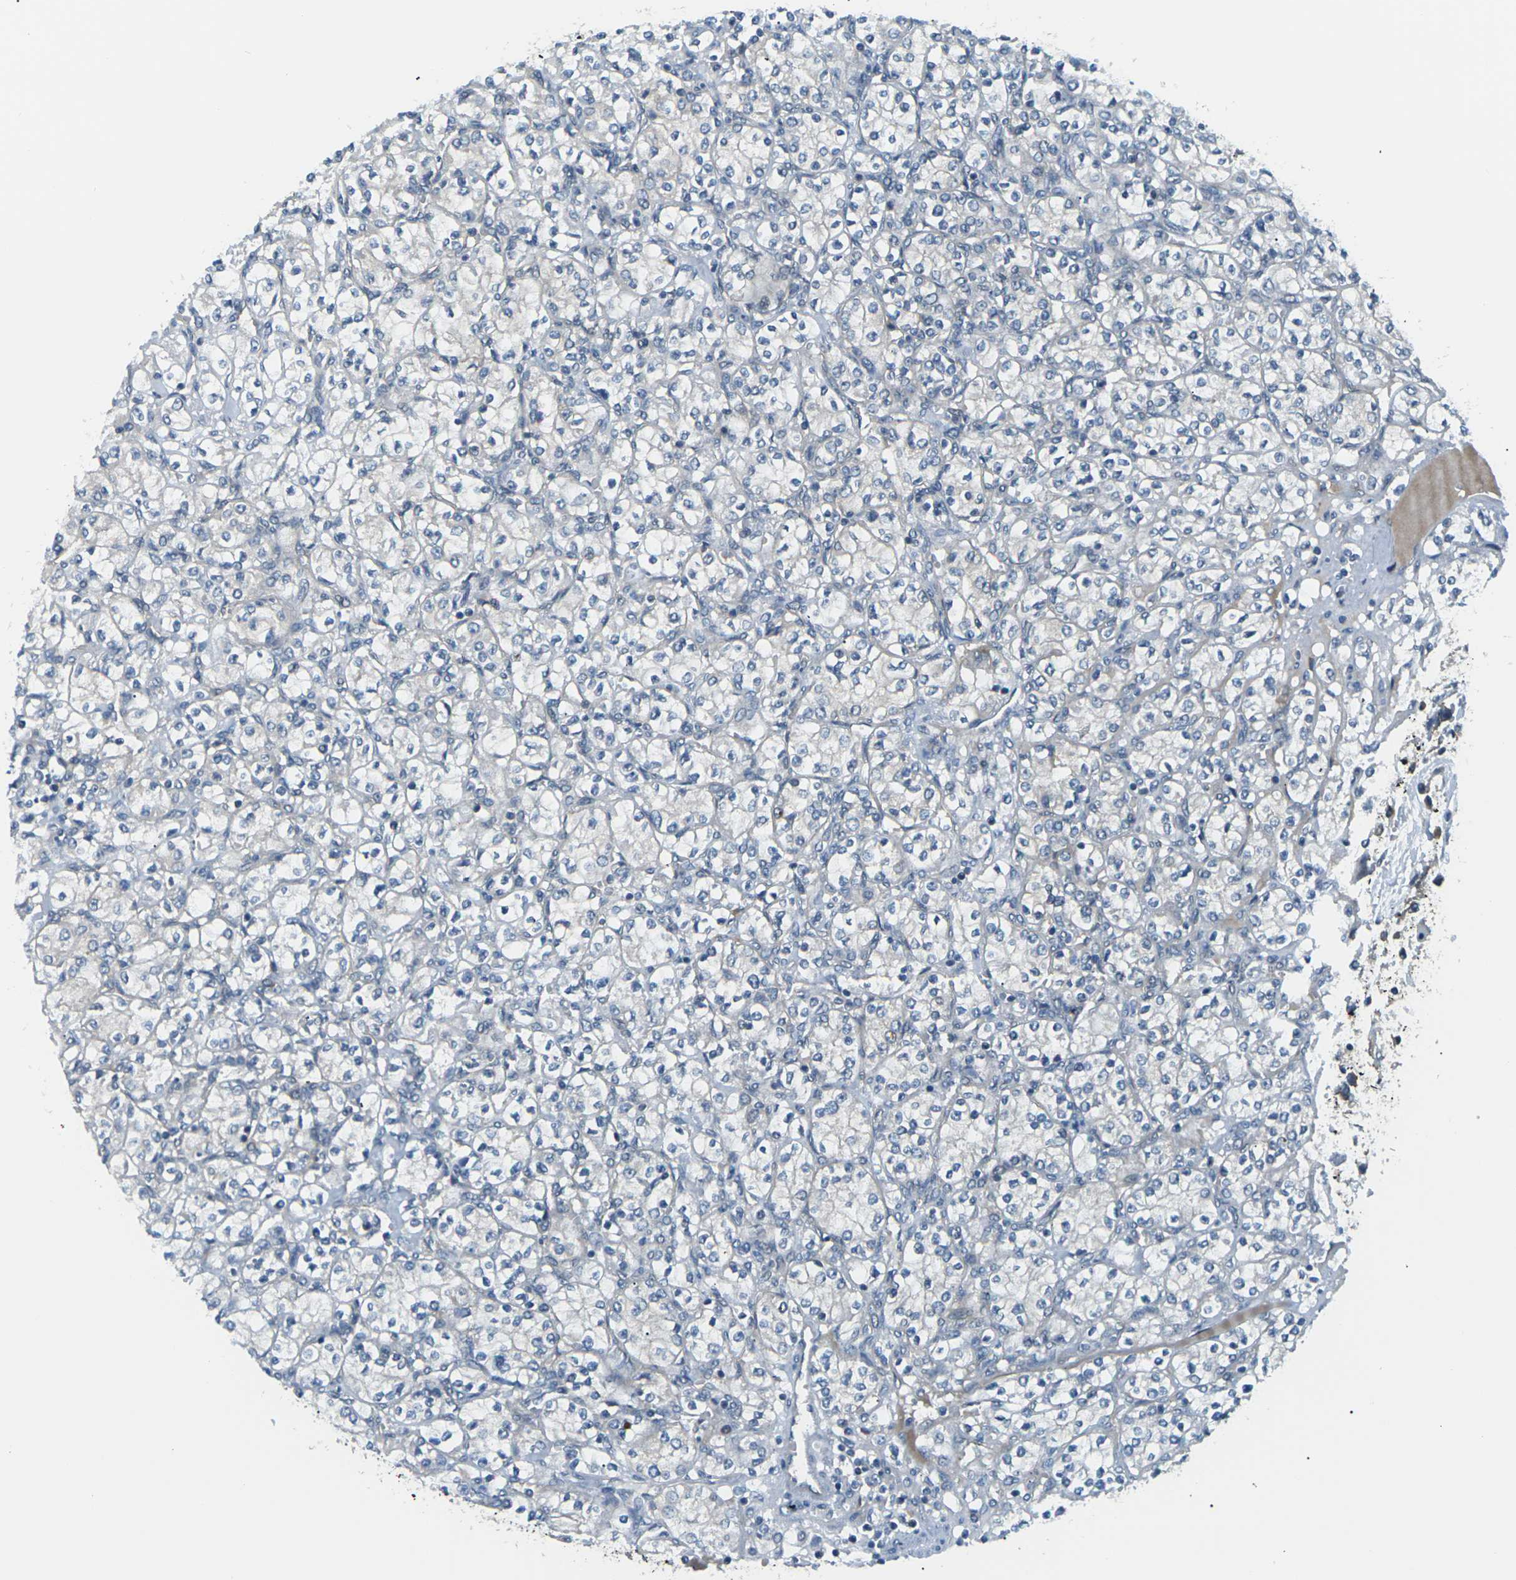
{"staining": {"intensity": "negative", "quantity": "none", "location": "none"}, "tissue": "renal cancer", "cell_type": "Tumor cells", "image_type": "cancer", "snomed": [{"axis": "morphology", "description": "Adenocarcinoma, NOS"}, {"axis": "topography", "description": "Kidney"}], "caption": "Protein analysis of renal cancer demonstrates no significant expression in tumor cells.", "gene": "SLC13A3", "patient": {"sex": "male", "age": 77}}